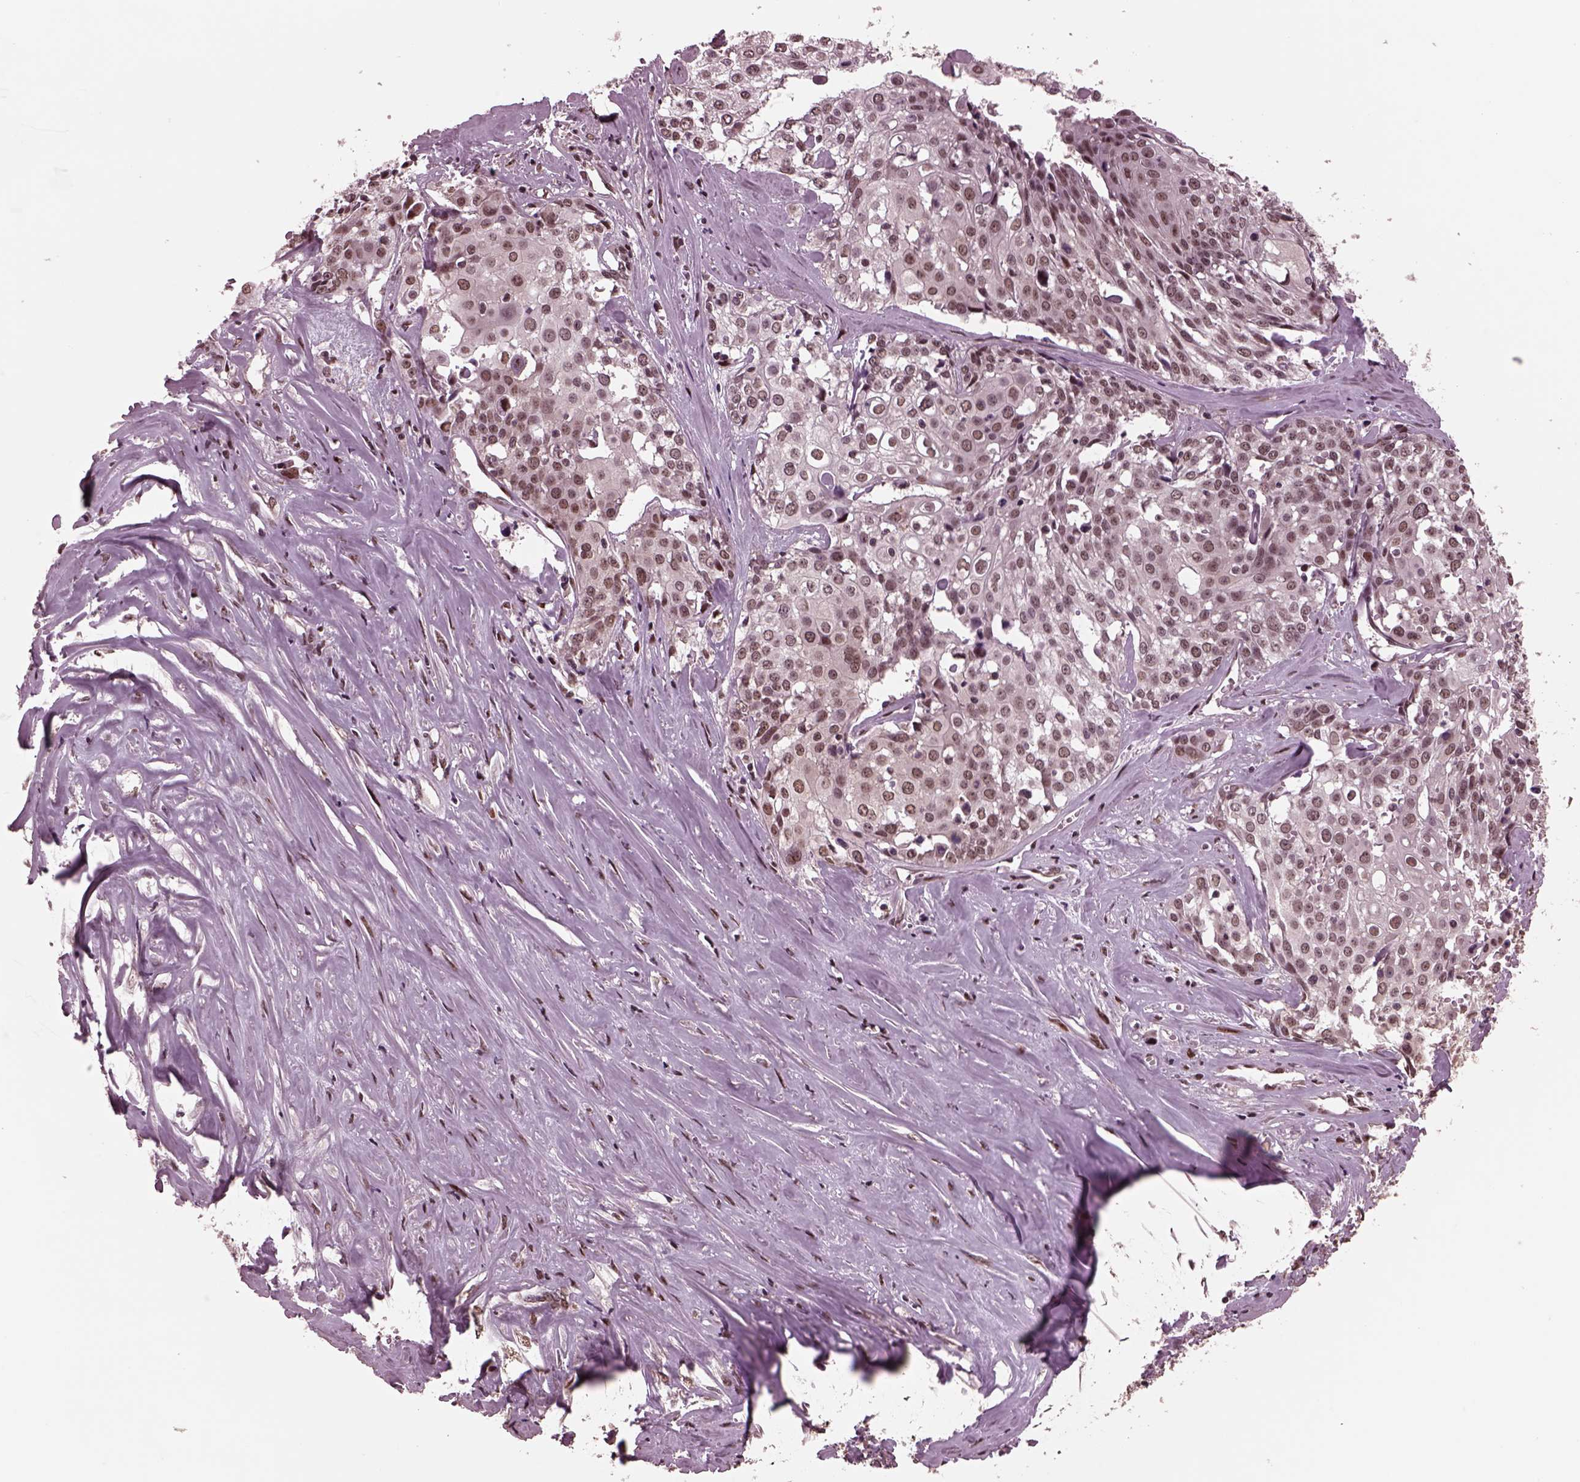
{"staining": {"intensity": "moderate", "quantity": "25%-75%", "location": "nuclear"}, "tissue": "cervical cancer", "cell_type": "Tumor cells", "image_type": "cancer", "snomed": [{"axis": "morphology", "description": "Squamous cell carcinoma, NOS"}, {"axis": "topography", "description": "Cervix"}], "caption": "There is medium levels of moderate nuclear expression in tumor cells of cervical cancer (squamous cell carcinoma), as demonstrated by immunohistochemical staining (brown color).", "gene": "NAP1L5", "patient": {"sex": "female", "age": 39}}